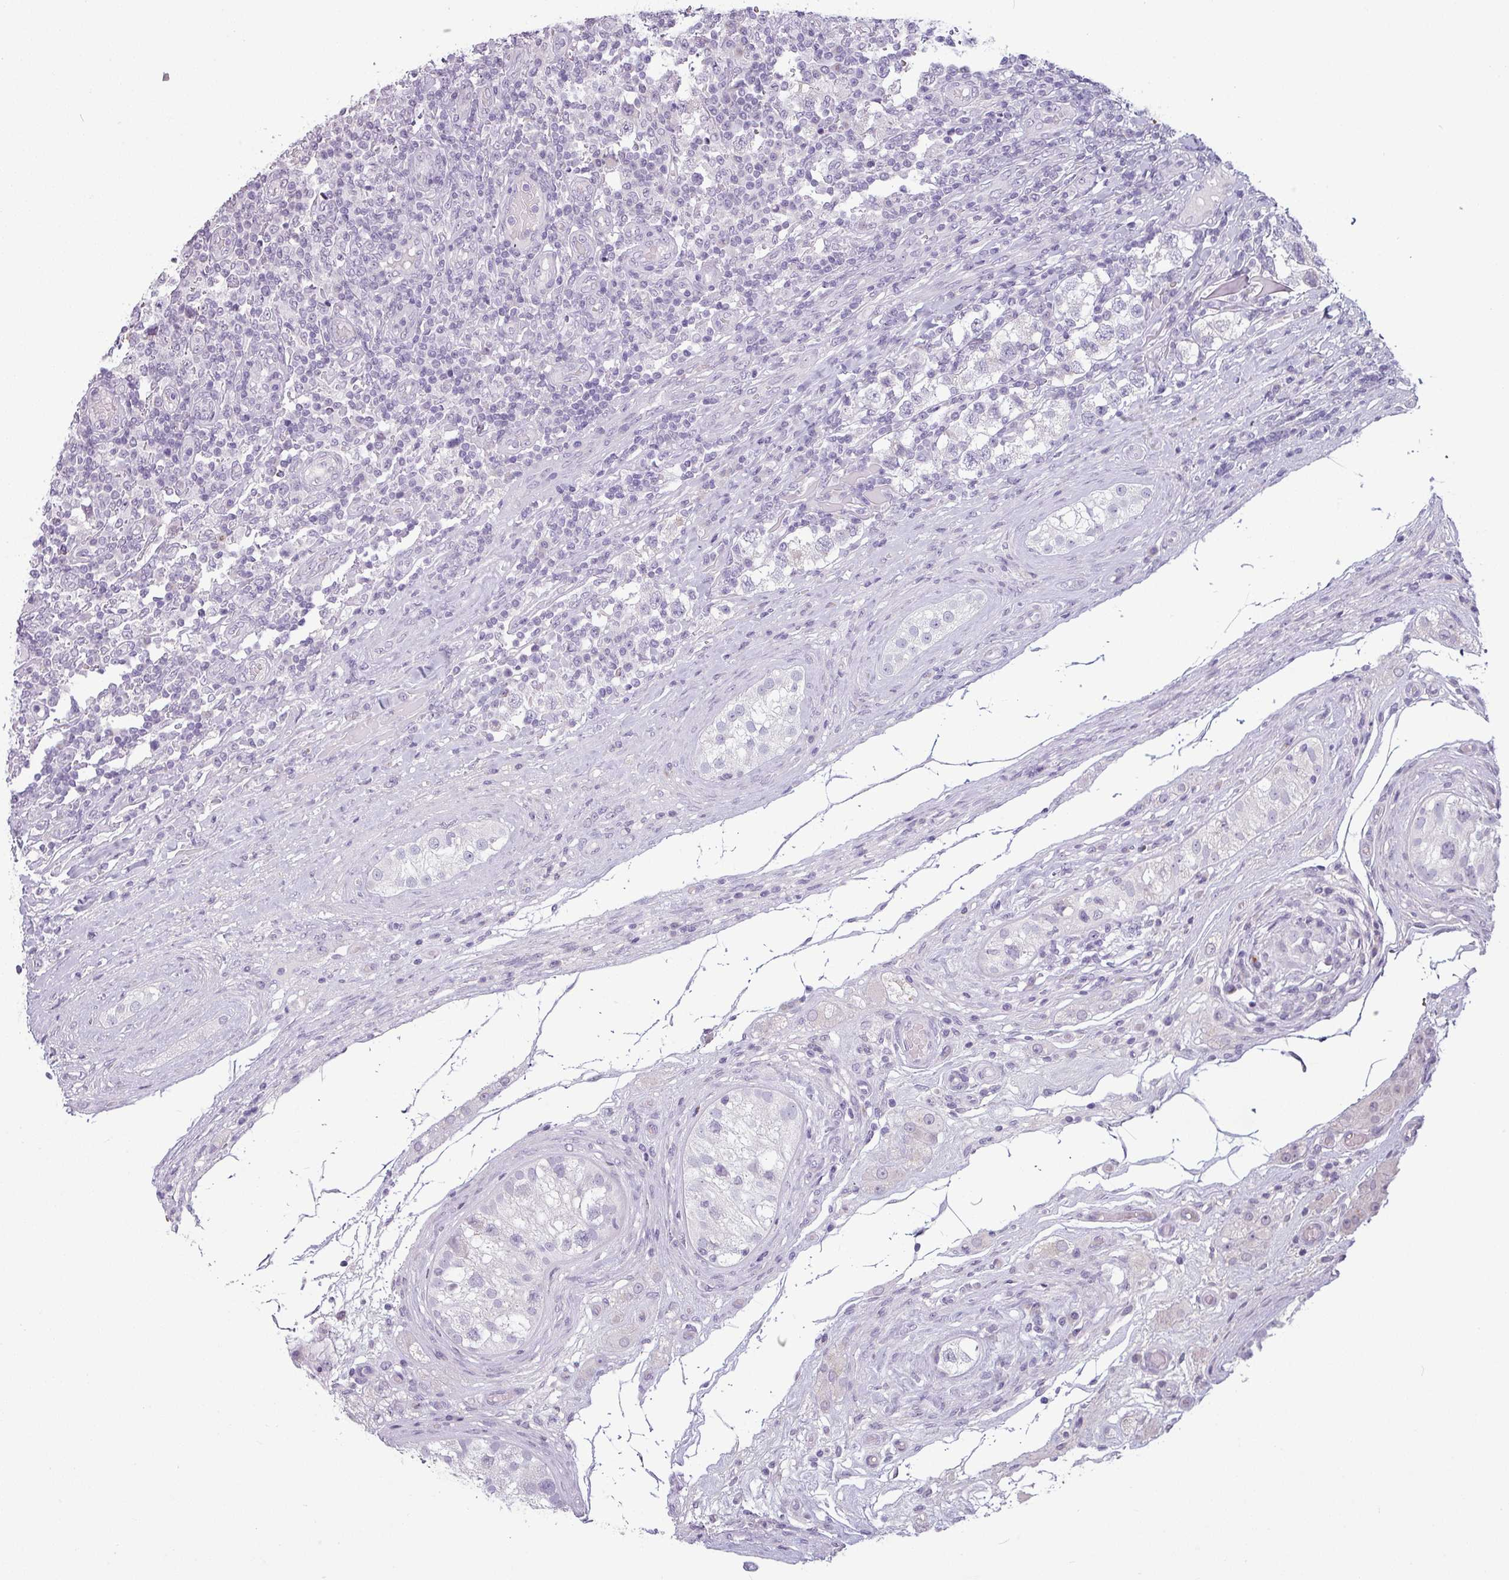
{"staining": {"intensity": "negative", "quantity": "none", "location": "none"}, "tissue": "testis cancer", "cell_type": "Tumor cells", "image_type": "cancer", "snomed": [{"axis": "morphology", "description": "Seminoma, NOS"}, {"axis": "topography", "description": "Testis"}], "caption": "Protein analysis of testis cancer (seminoma) reveals no significant positivity in tumor cells. (DAB immunohistochemistry (IHC) visualized using brightfield microscopy, high magnification).", "gene": "SLC26A9", "patient": {"sex": "male", "age": 34}}